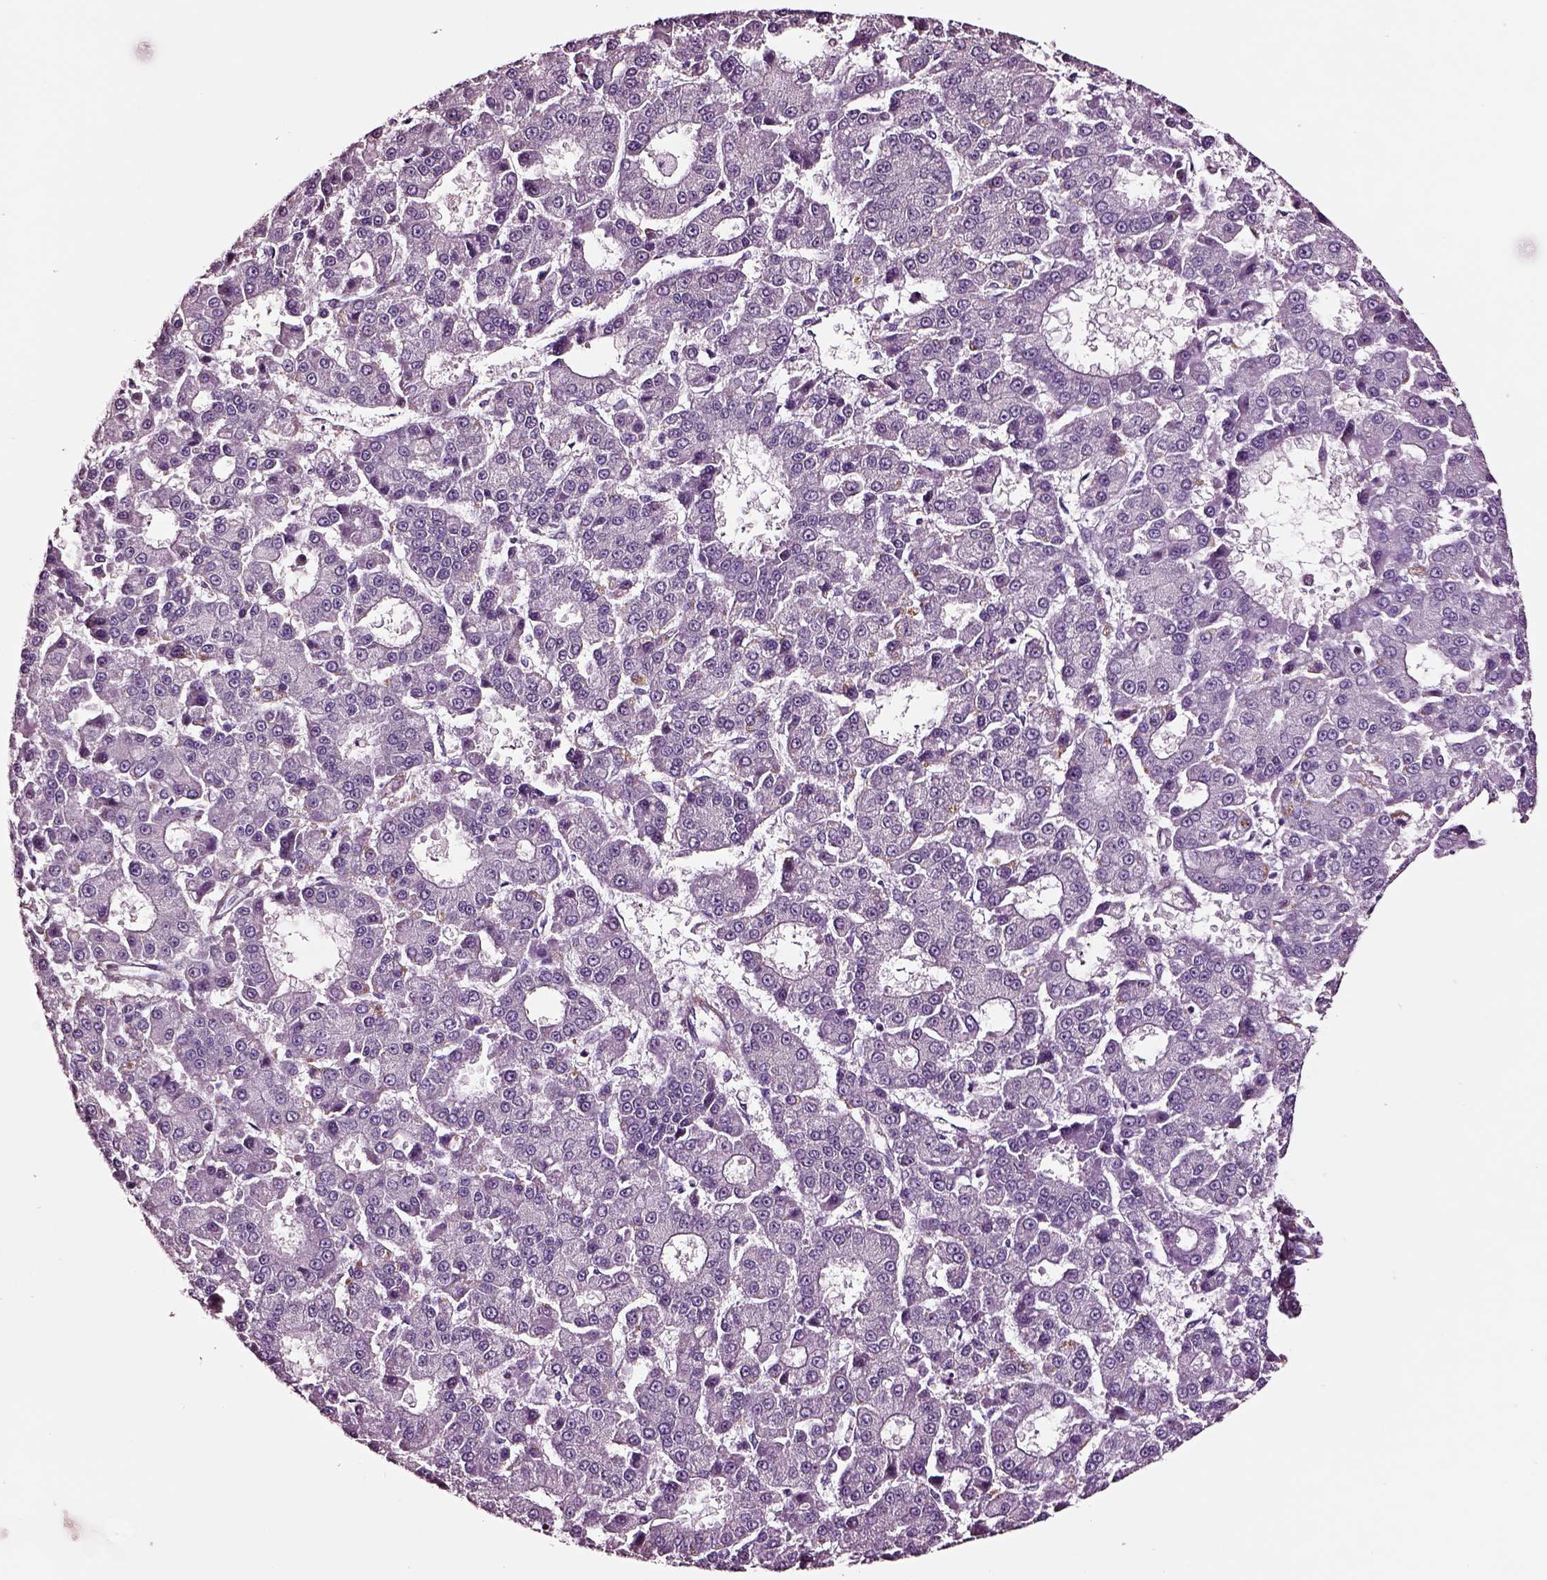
{"staining": {"intensity": "negative", "quantity": "none", "location": "none"}, "tissue": "liver cancer", "cell_type": "Tumor cells", "image_type": "cancer", "snomed": [{"axis": "morphology", "description": "Carcinoma, Hepatocellular, NOS"}, {"axis": "topography", "description": "Liver"}], "caption": "DAB (3,3'-diaminobenzidine) immunohistochemical staining of human liver cancer (hepatocellular carcinoma) shows no significant expression in tumor cells. (Stains: DAB immunohistochemistry (IHC) with hematoxylin counter stain, Microscopy: brightfield microscopy at high magnification).", "gene": "SOX10", "patient": {"sex": "male", "age": 70}}